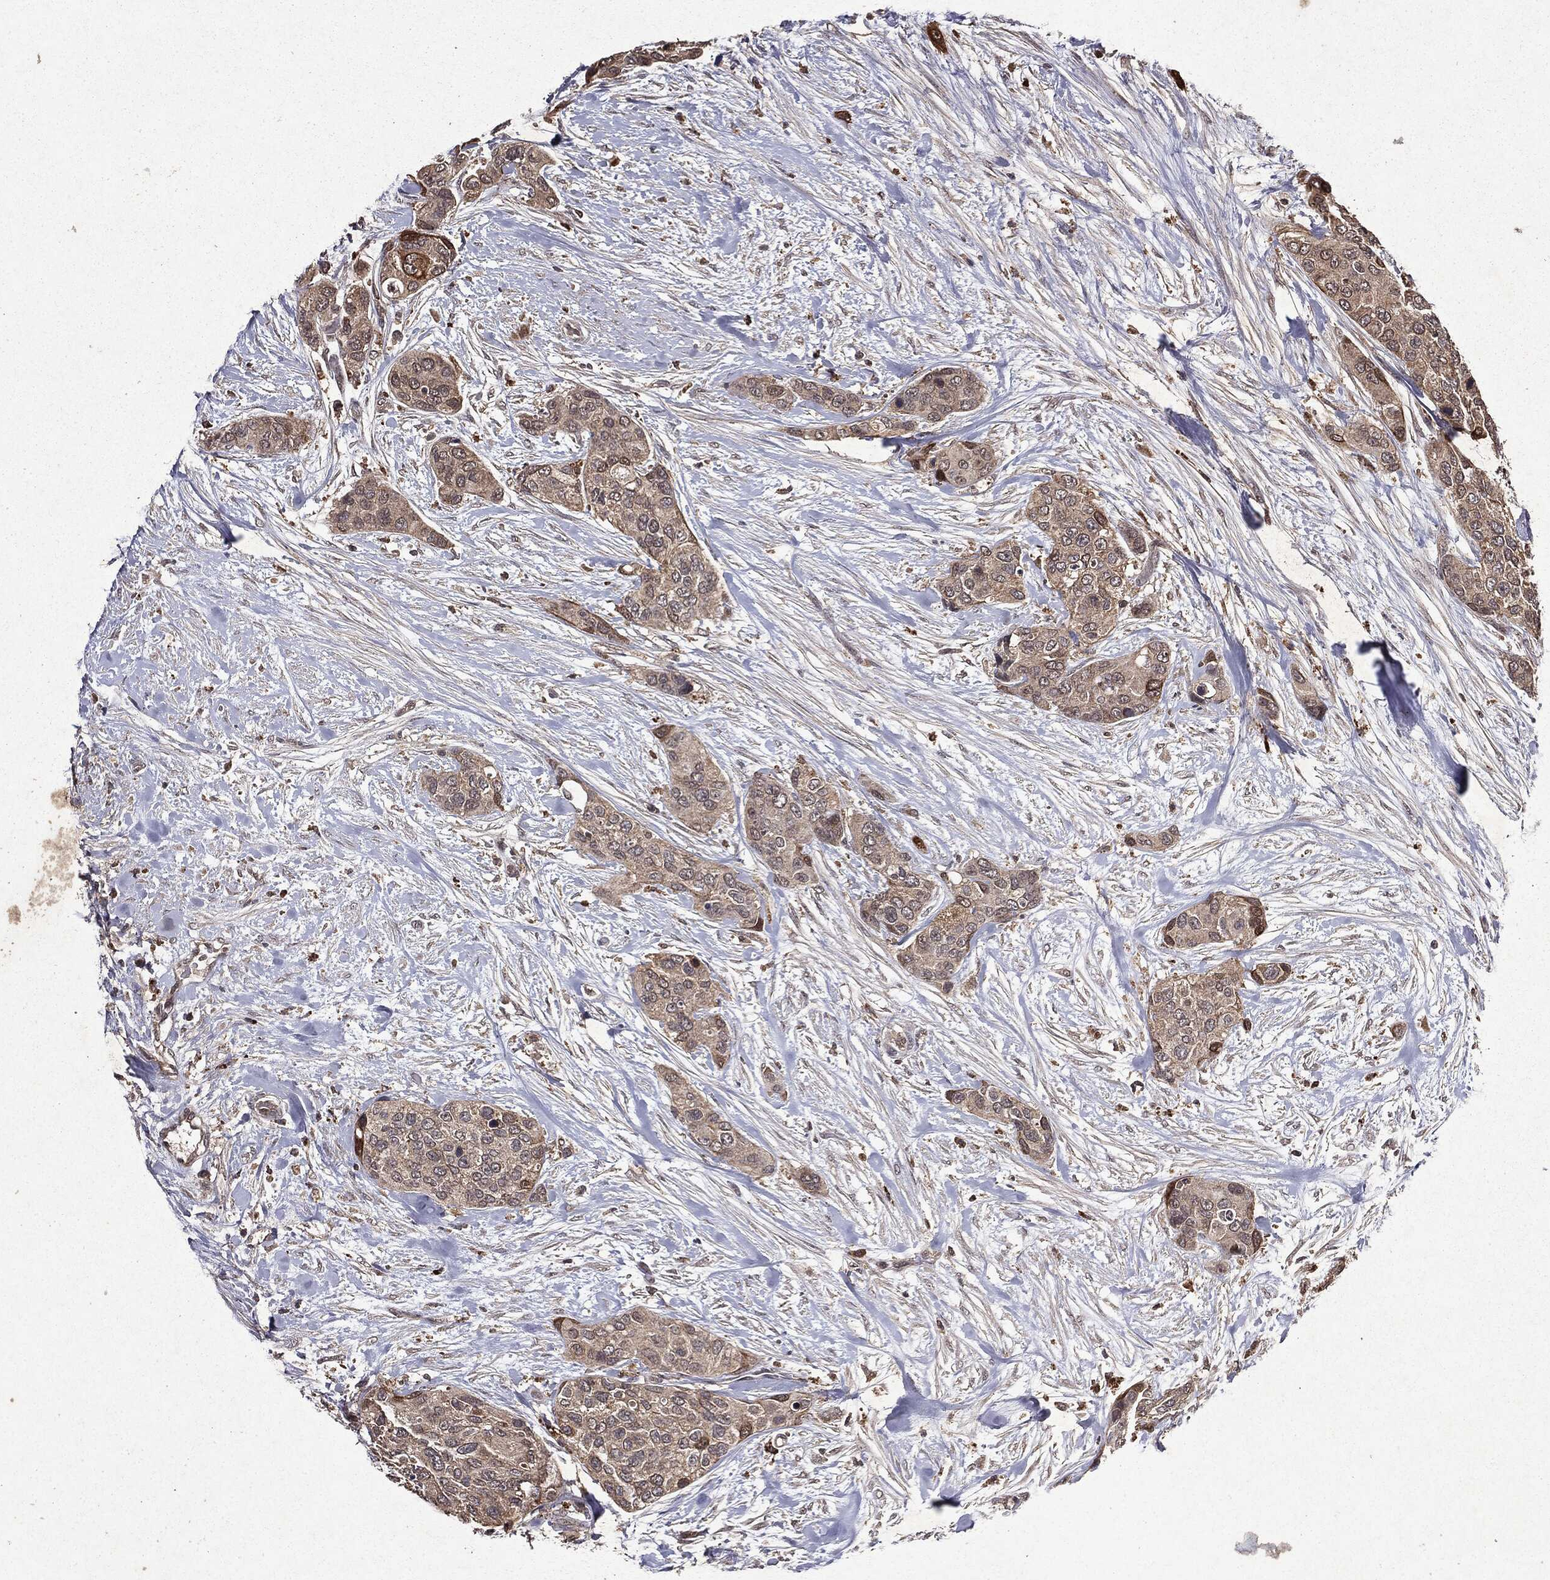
{"staining": {"intensity": "weak", "quantity": "25%-75%", "location": "cytoplasmic/membranous"}, "tissue": "urothelial cancer", "cell_type": "Tumor cells", "image_type": "cancer", "snomed": [{"axis": "morphology", "description": "Urothelial carcinoma, High grade"}, {"axis": "topography", "description": "Urinary bladder"}], "caption": "Urothelial carcinoma (high-grade) was stained to show a protein in brown. There is low levels of weak cytoplasmic/membranous expression in approximately 25%-75% of tumor cells. Immunohistochemistry (ihc) stains the protein in brown and the nuclei are stained blue.", "gene": "MTOR", "patient": {"sex": "male", "age": 77}}